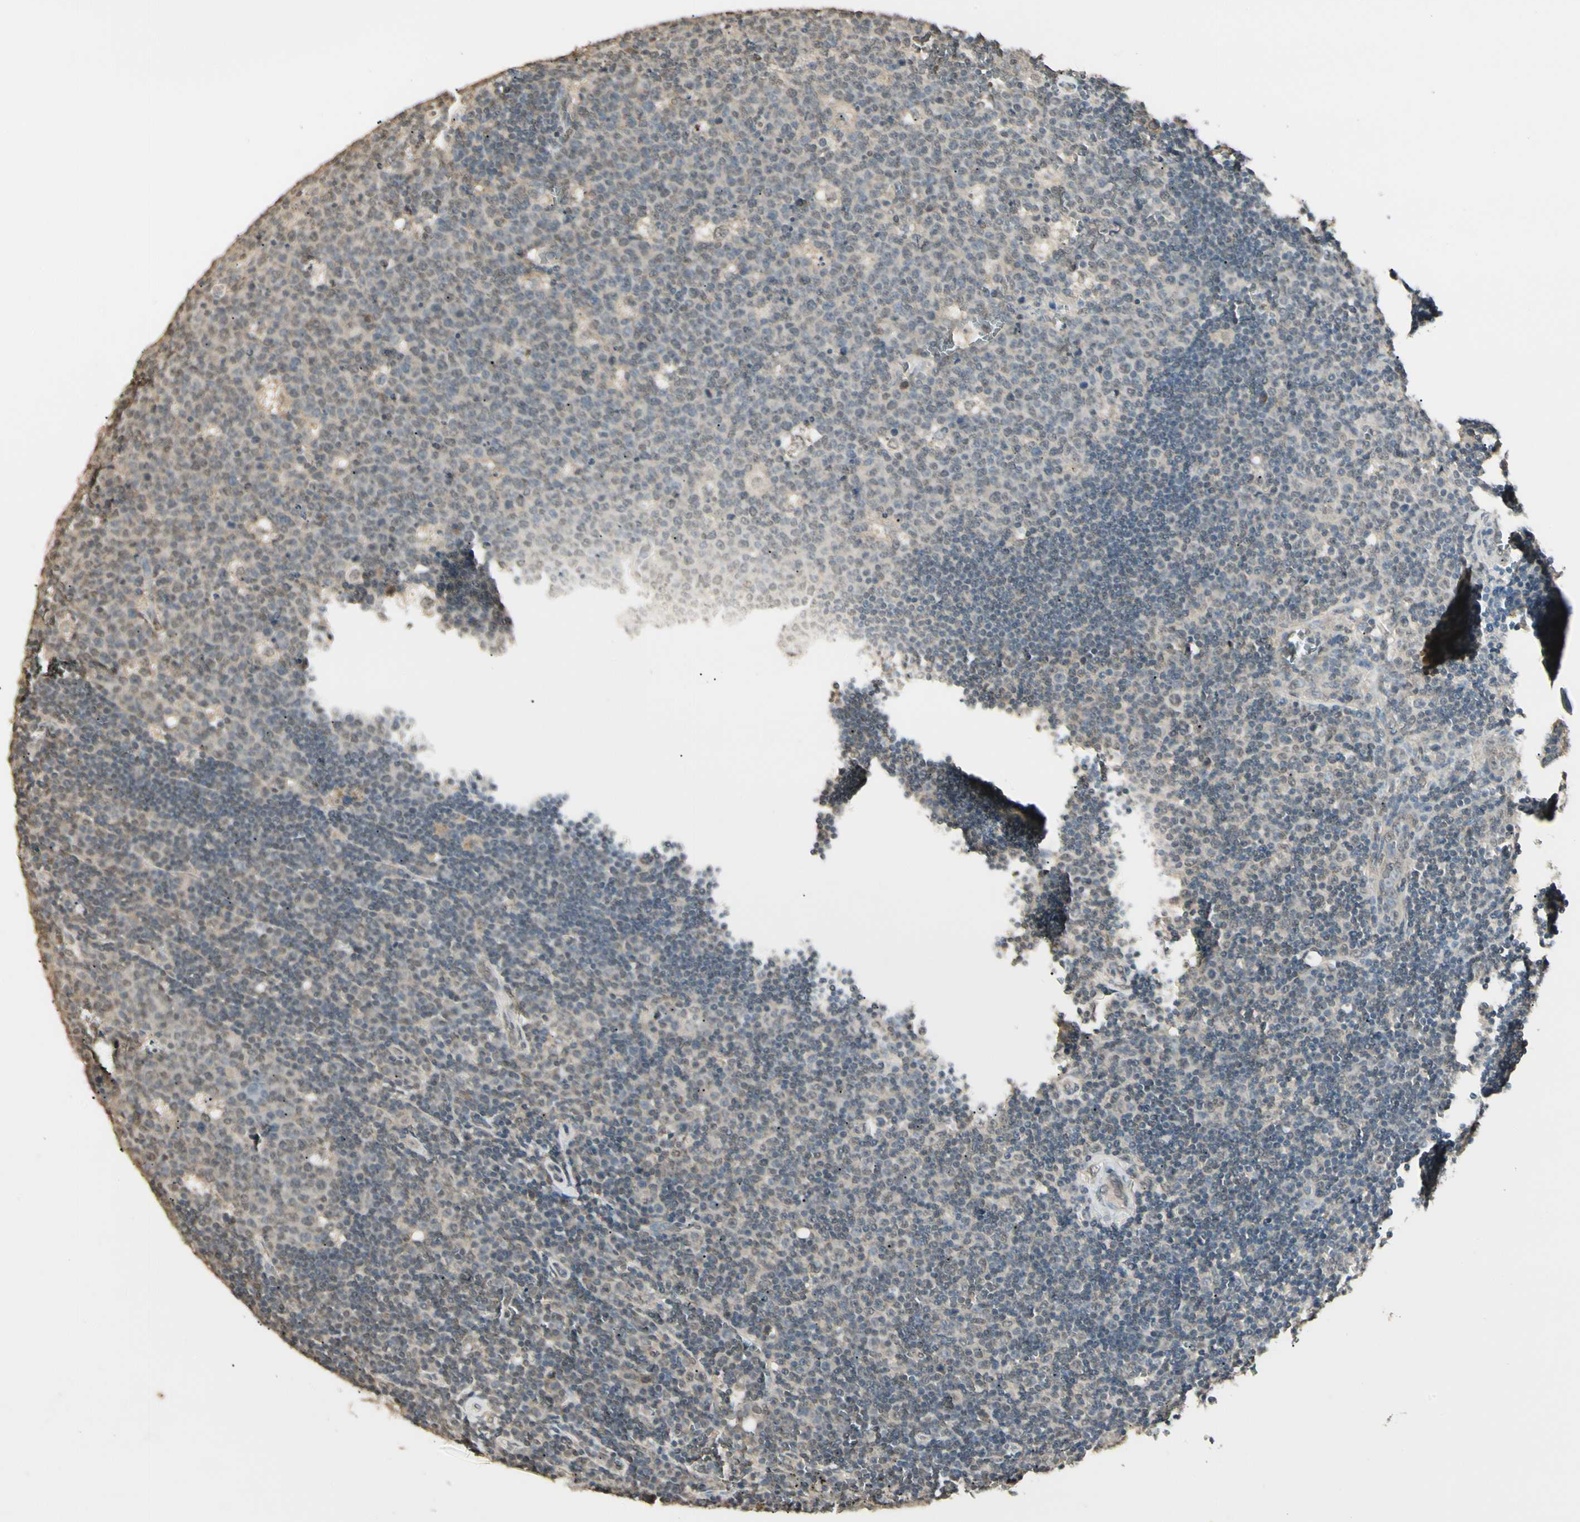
{"staining": {"intensity": "weak", "quantity": ">75%", "location": "cytoplasmic/membranous"}, "tissue": "lymph node", "cell_type": "Germinal center cells", "image_type": "normal", "snomed": [{"axis": "morphology", "description": "Normal tissue, NOS"}, {"axis": "topography", "description": "Lymph node"}, {"axis": "topography", "description": "Salivary gland"}], "caption": "Immunohistochemical staining of normal human lymph node reveals >75% levels of weak cytoplasmic/membranous protein expression in approximately >75% of germinal center cells. The staining was performed using DAB to visualize the protein expression in brown, while the nuclei were stained in blue with hematoxylin (Magnification: 20x).", "gene": "SGCA", "patient": {"sex": "male", "age": 8}}